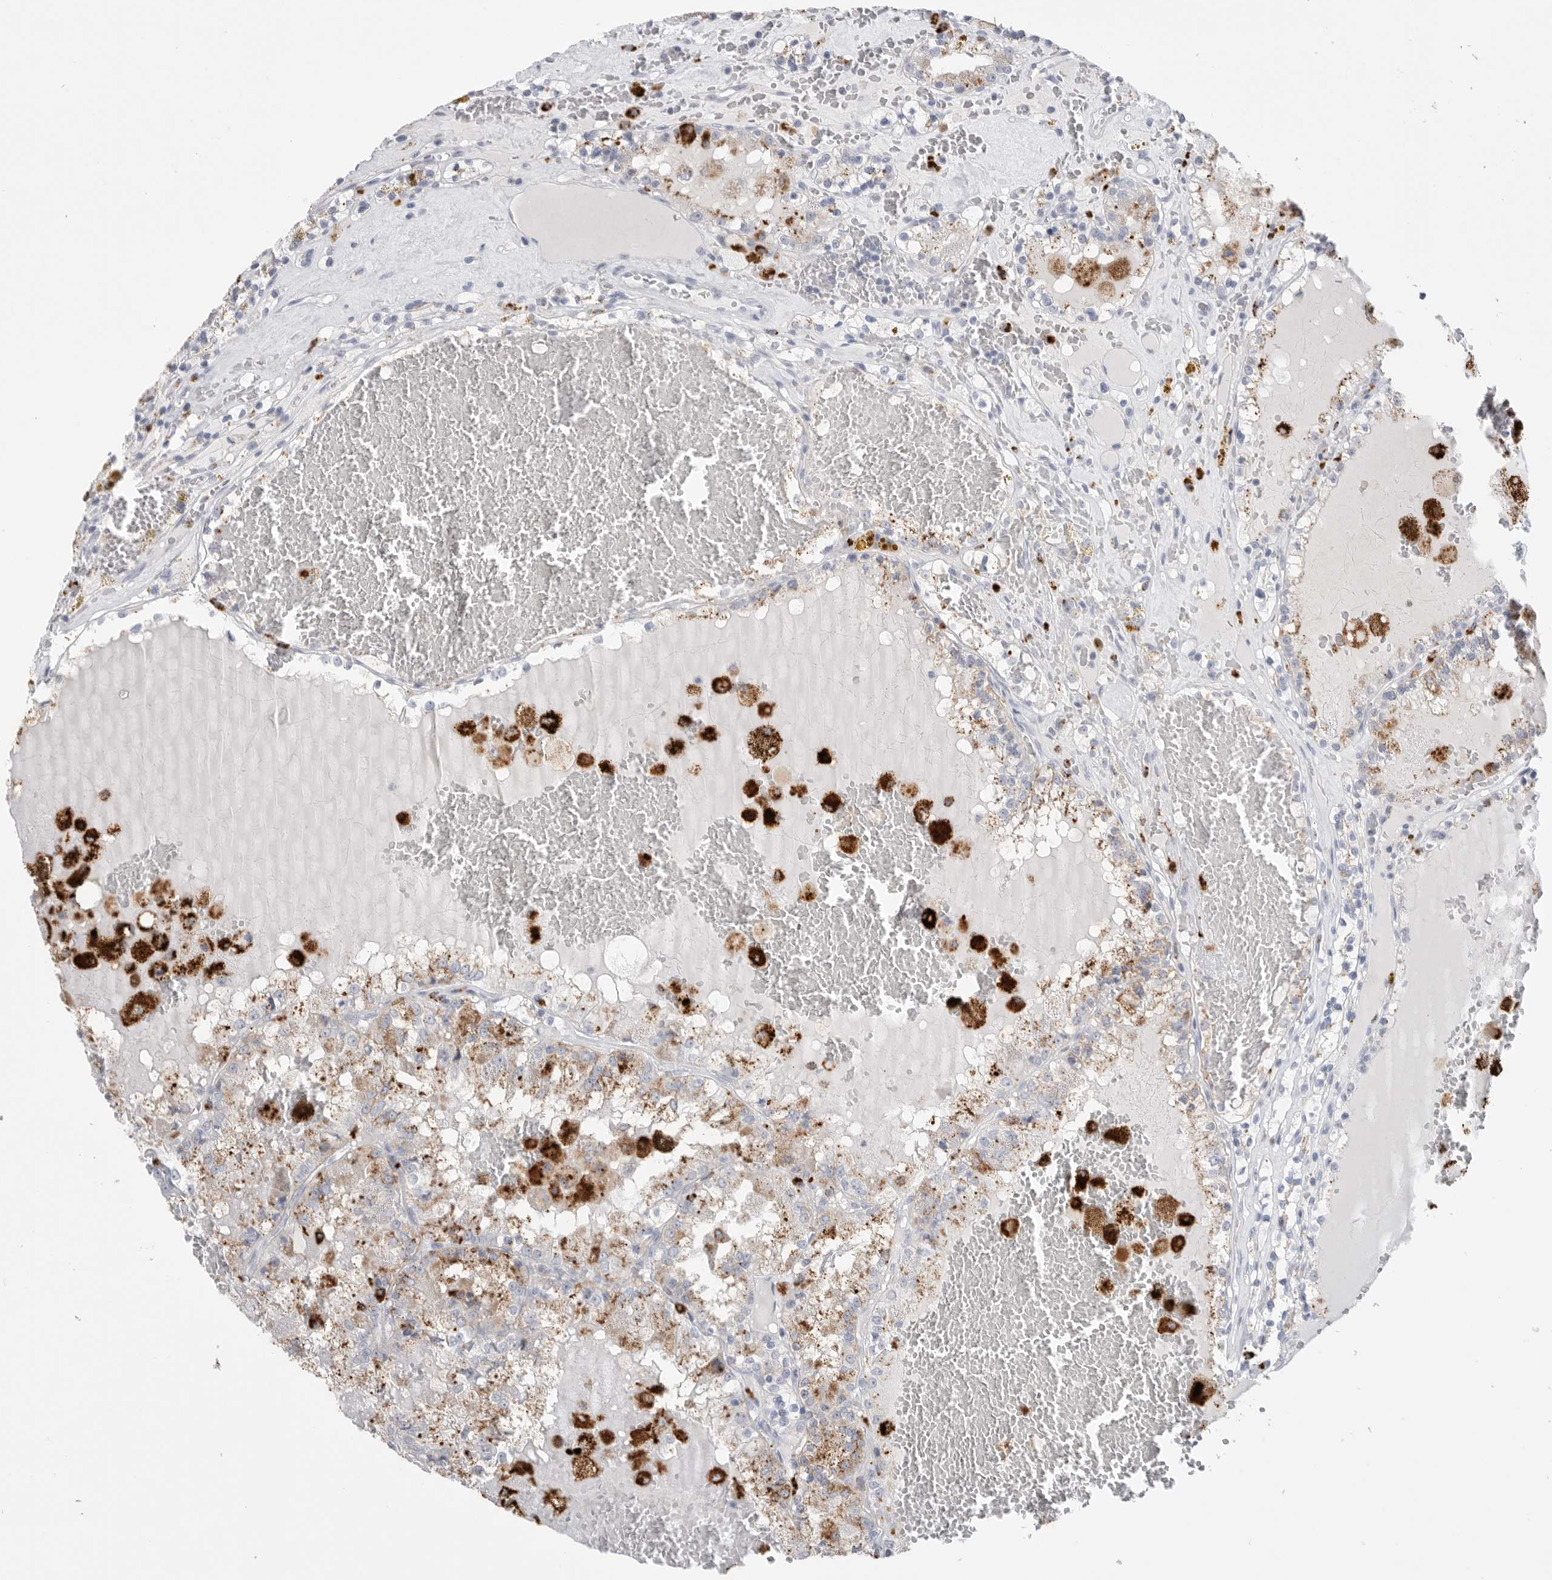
{"staining": {"intensity": "moderate", "quantity": "25%-75%", "location": "cytoplasmic/membranous"}, "tissue": "renal cancer", "cell_type": "Tumor cells", "image_type": "cancer", "snomed": [{"axis": "morphology", "description": "Adenocarcinoma, NOS"}, {"axis": "topography", "description": "Kidney"}], "caption": "Human renal cancer (adenocarcinoma) stained with a protein marker displays moderate staining in tumor cells.", "gene": "GGH", "patient": {"sex": "female", "age": 56}}